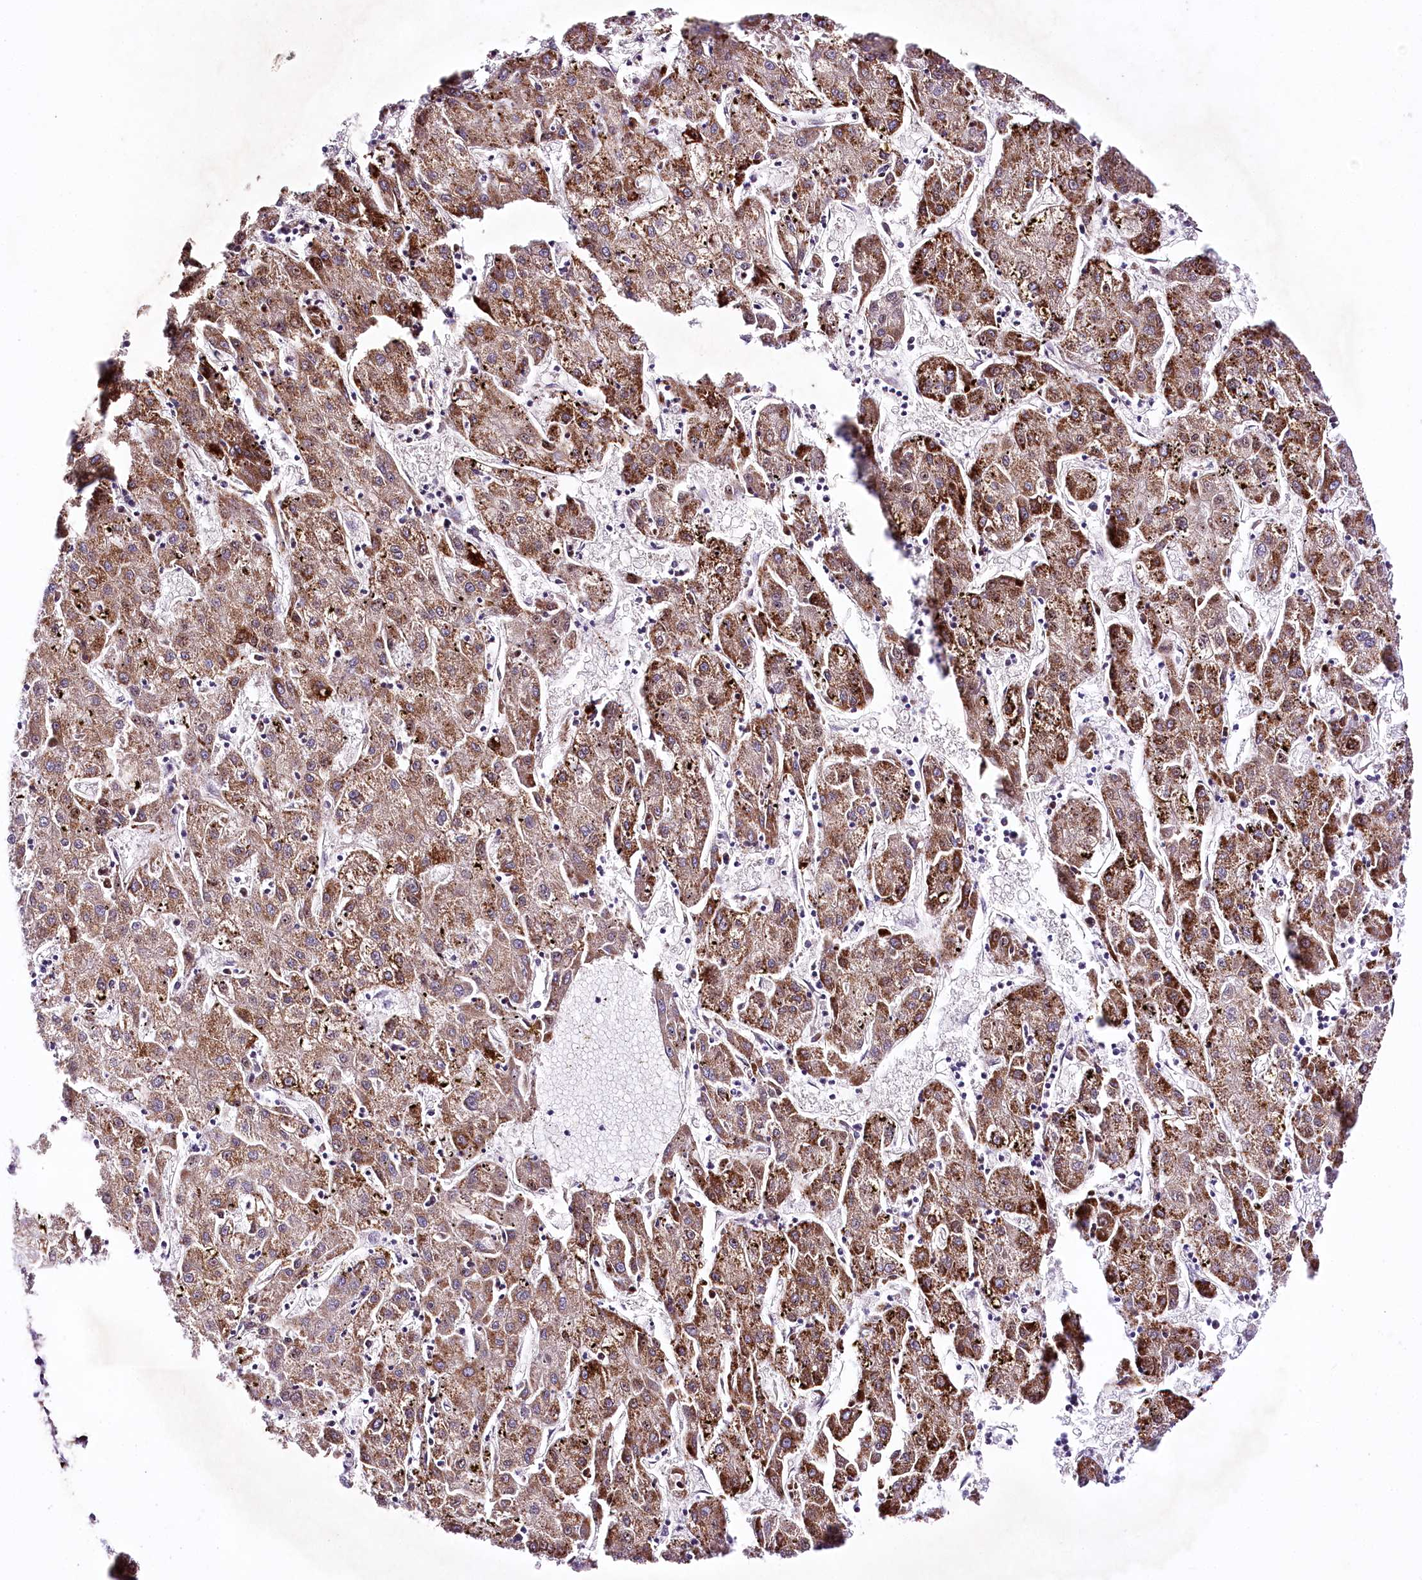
{"staining": {"intensity": "moderate", "quantity": ">75%", "location": "cytoplasmic/membranous"}, "tissue": "liver cancer", "cell_type": "Tumor cells", "image_type": "cancer", "snomed": [{"axis": "morphology", "description": "Carcinoma, Hepatocellular, NOS"}, {"axis": "topography", "description": "Liver"}], "caption": "Protein staining of hepatocellular carcinoma (liver) tissue exhibits moderate cytoplasmic/membranous positivity in approximately >75% of tumor cells. (brown staining indicates protein expression, while blue staining denotes nuclei).", "gene": "ATE1", "patient": {"sex": "male", "age": 72}}